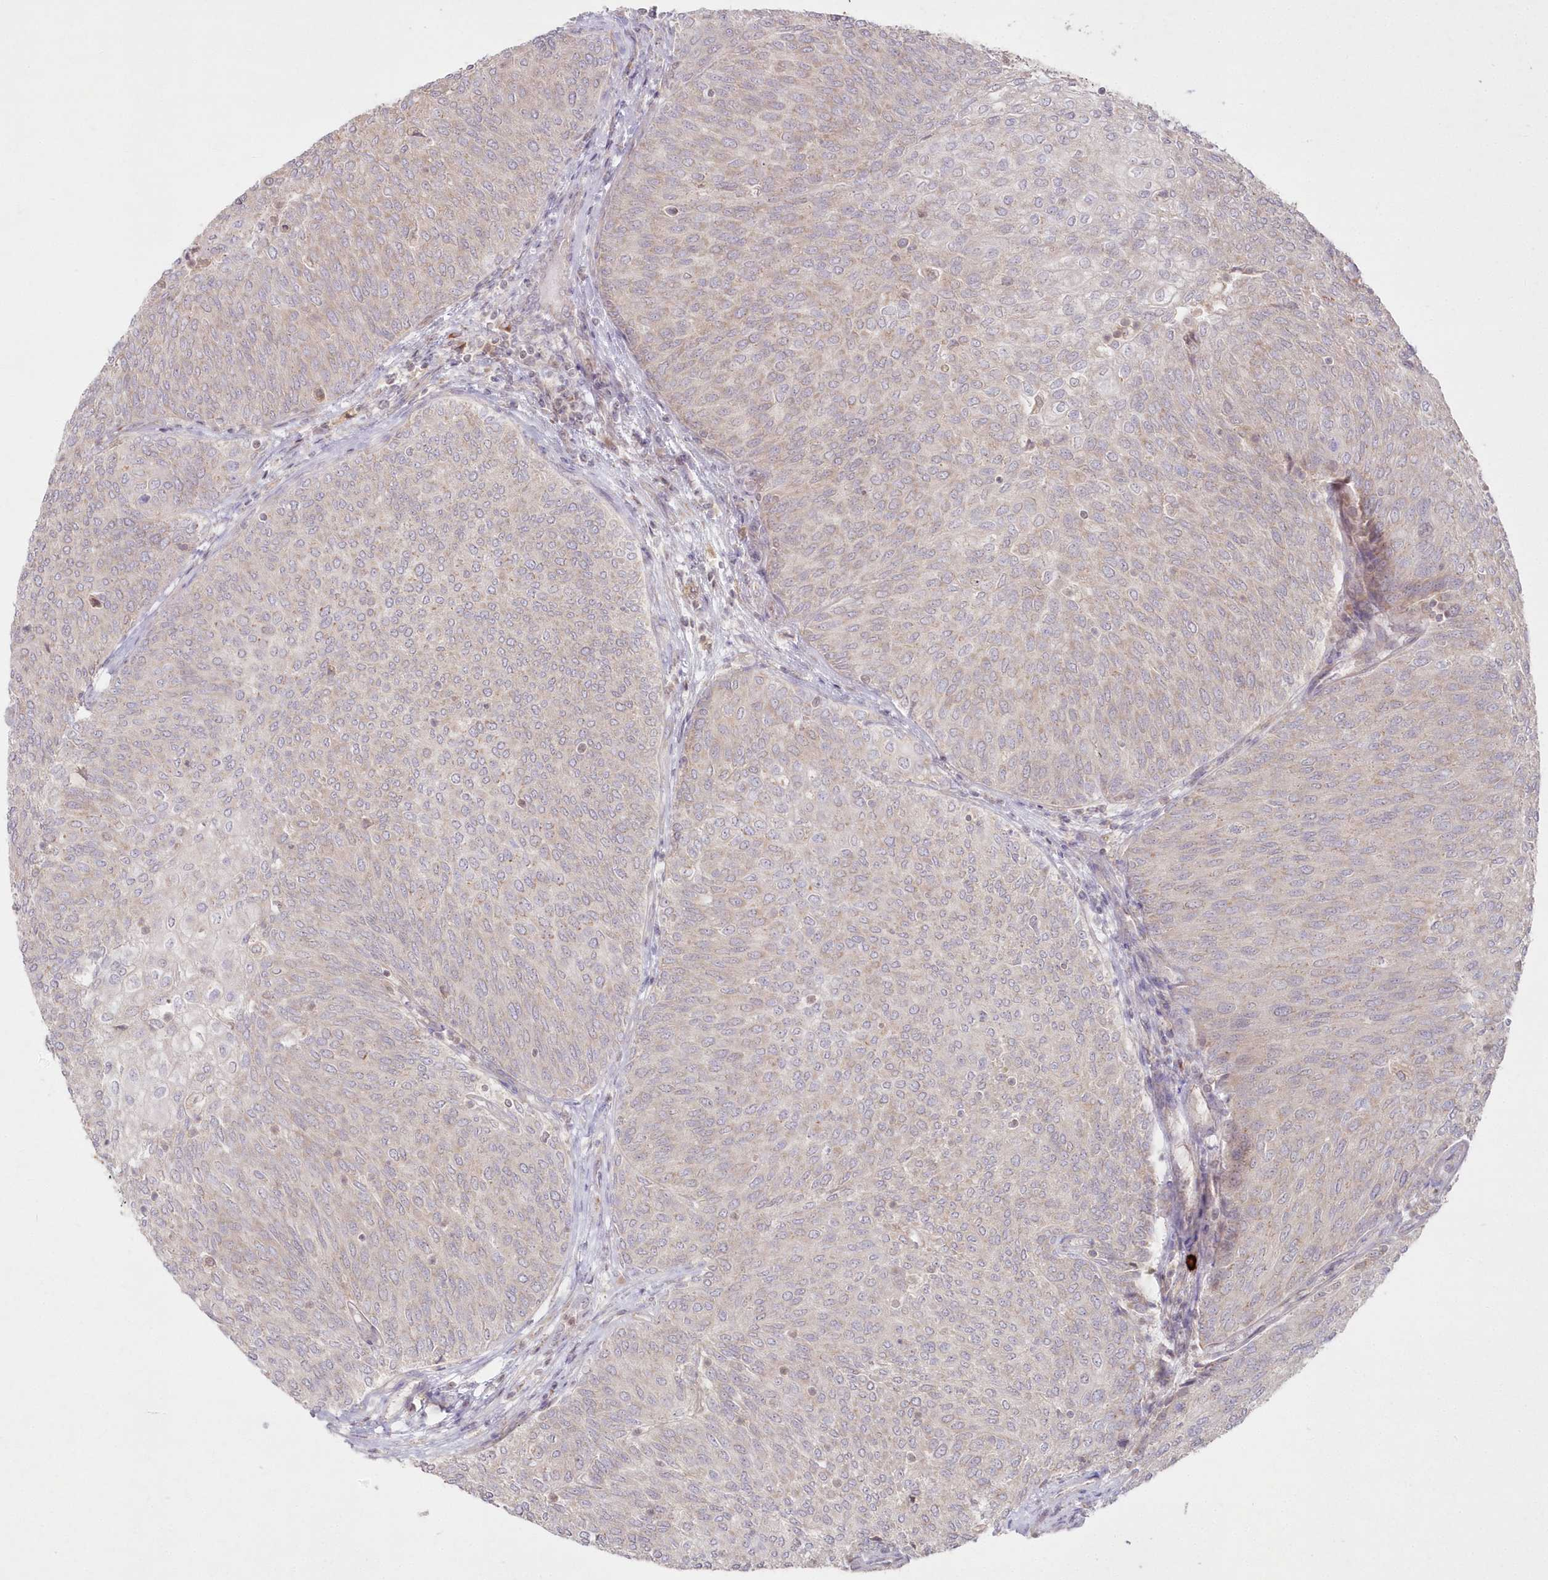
{"staining": {"intensity": "weak", "quantity": "25%-75%", "location": "cytoplasmic/membranous"}, "tissue": "urothelial cancer", "cell_type": "Tumor cells", "image_type": "cancer", "snomed": [{"axis": "morphology", "description": "Urothelial carcinoma, Low grade"}, {"axis": "topography", "description": "Urinary bladder"}], "caption": "Tumor cells demonstrate weak cytoplasmic/membranous positivity in about 25%-75% of cells in urothelial cancer.", "gene": "ARSB", "patient": {"sex": "female", "age": 79}}